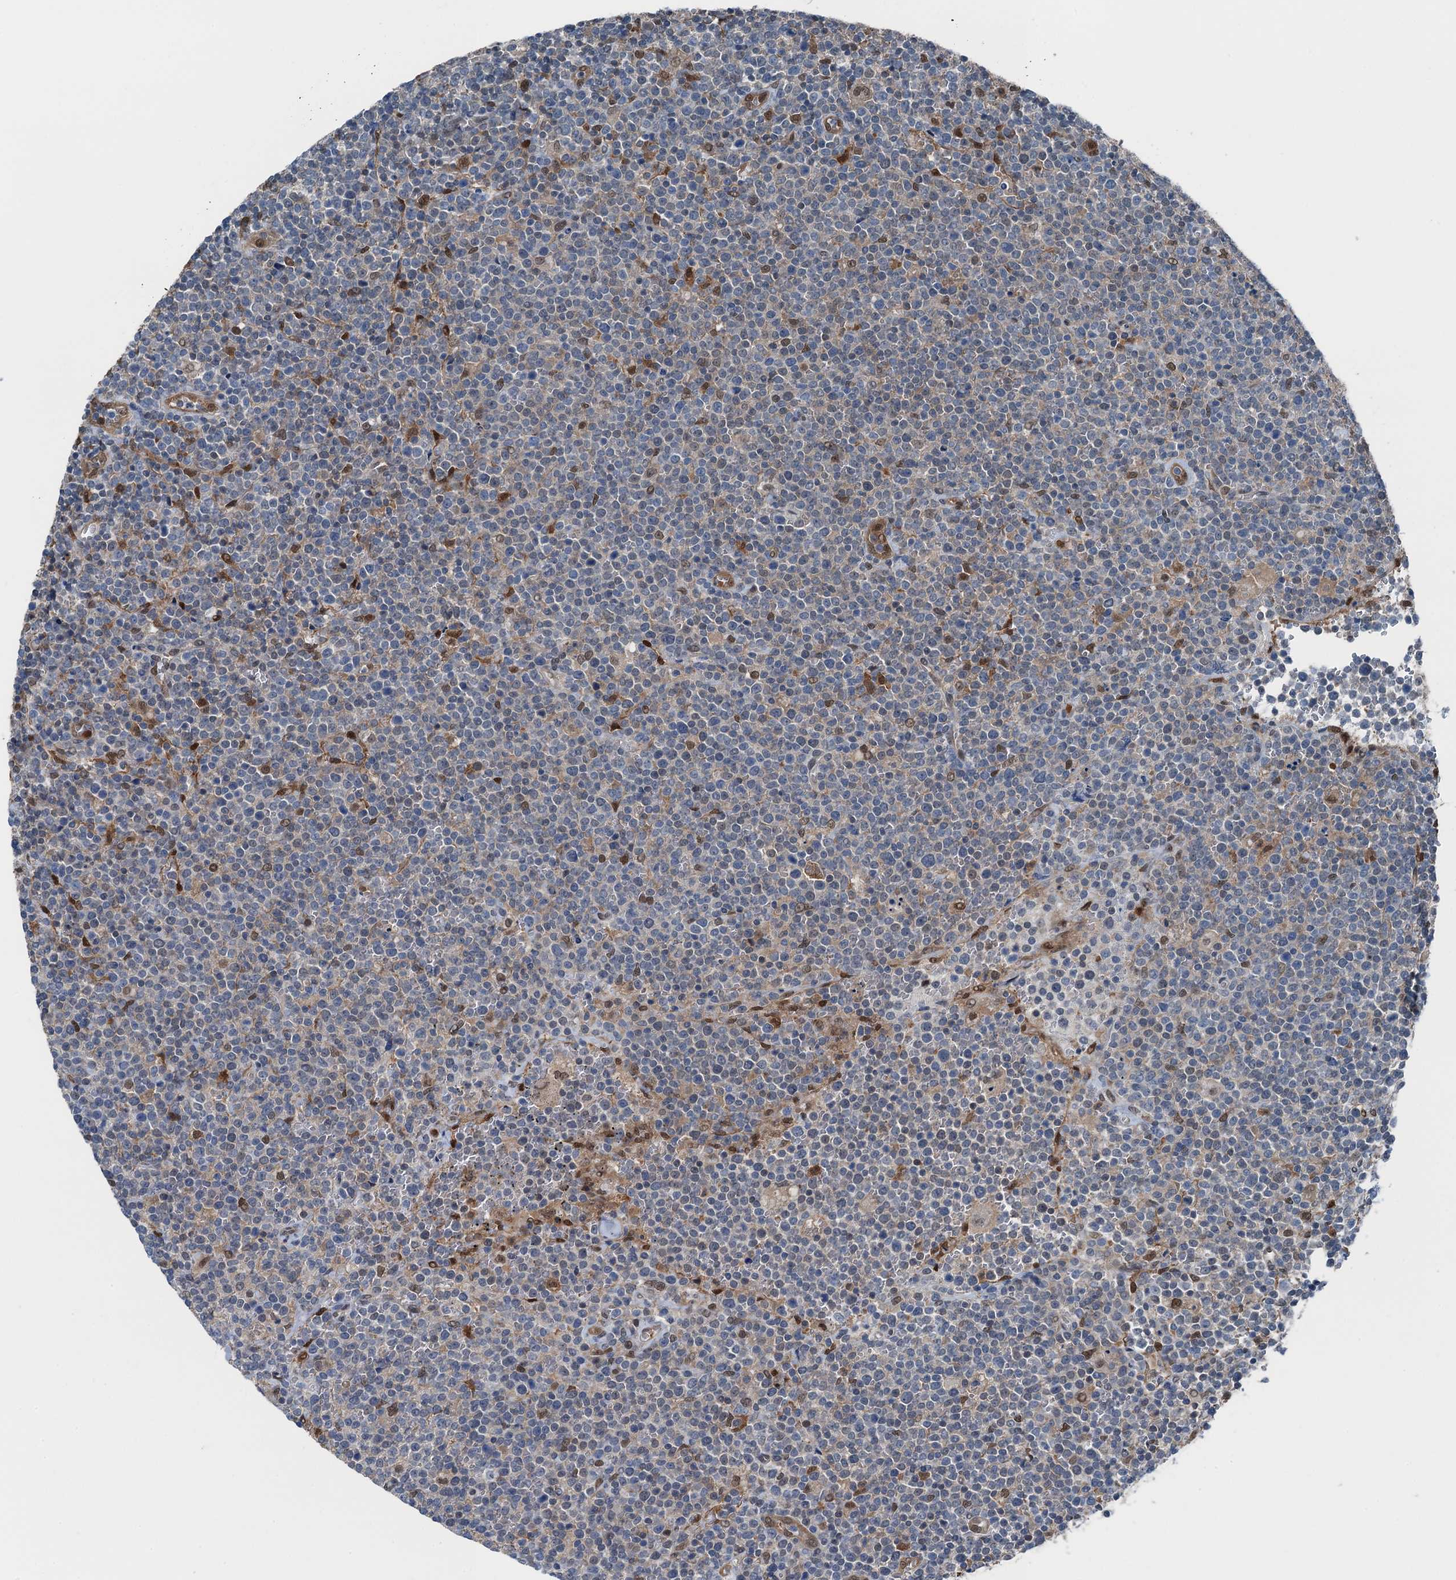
{"staining": {"intensity": "moderate", "quantity": "<25%", "location": "nuclear"}, "tissue": "lymphoma", "cell_type": "Tumor cells", "image_type": "cancer", "snomed": [{"axis": "morphology", "description": "Malignant lymphoma, non-Hodgkin's type, High grade"}, {"axis": "topography", "description": "Lymph node"}], "caption": "This image exhibits high-grade malignant lymphoma, non-Hodgkin's type stained with immunohistochemistry to label a protein in brown. The nuclear of tumor cells show moderate positivity for the protein. Nuclei are counter-stained blue.", "gene": "RNH1", "patient": {"sex": "male", "age": 61}}